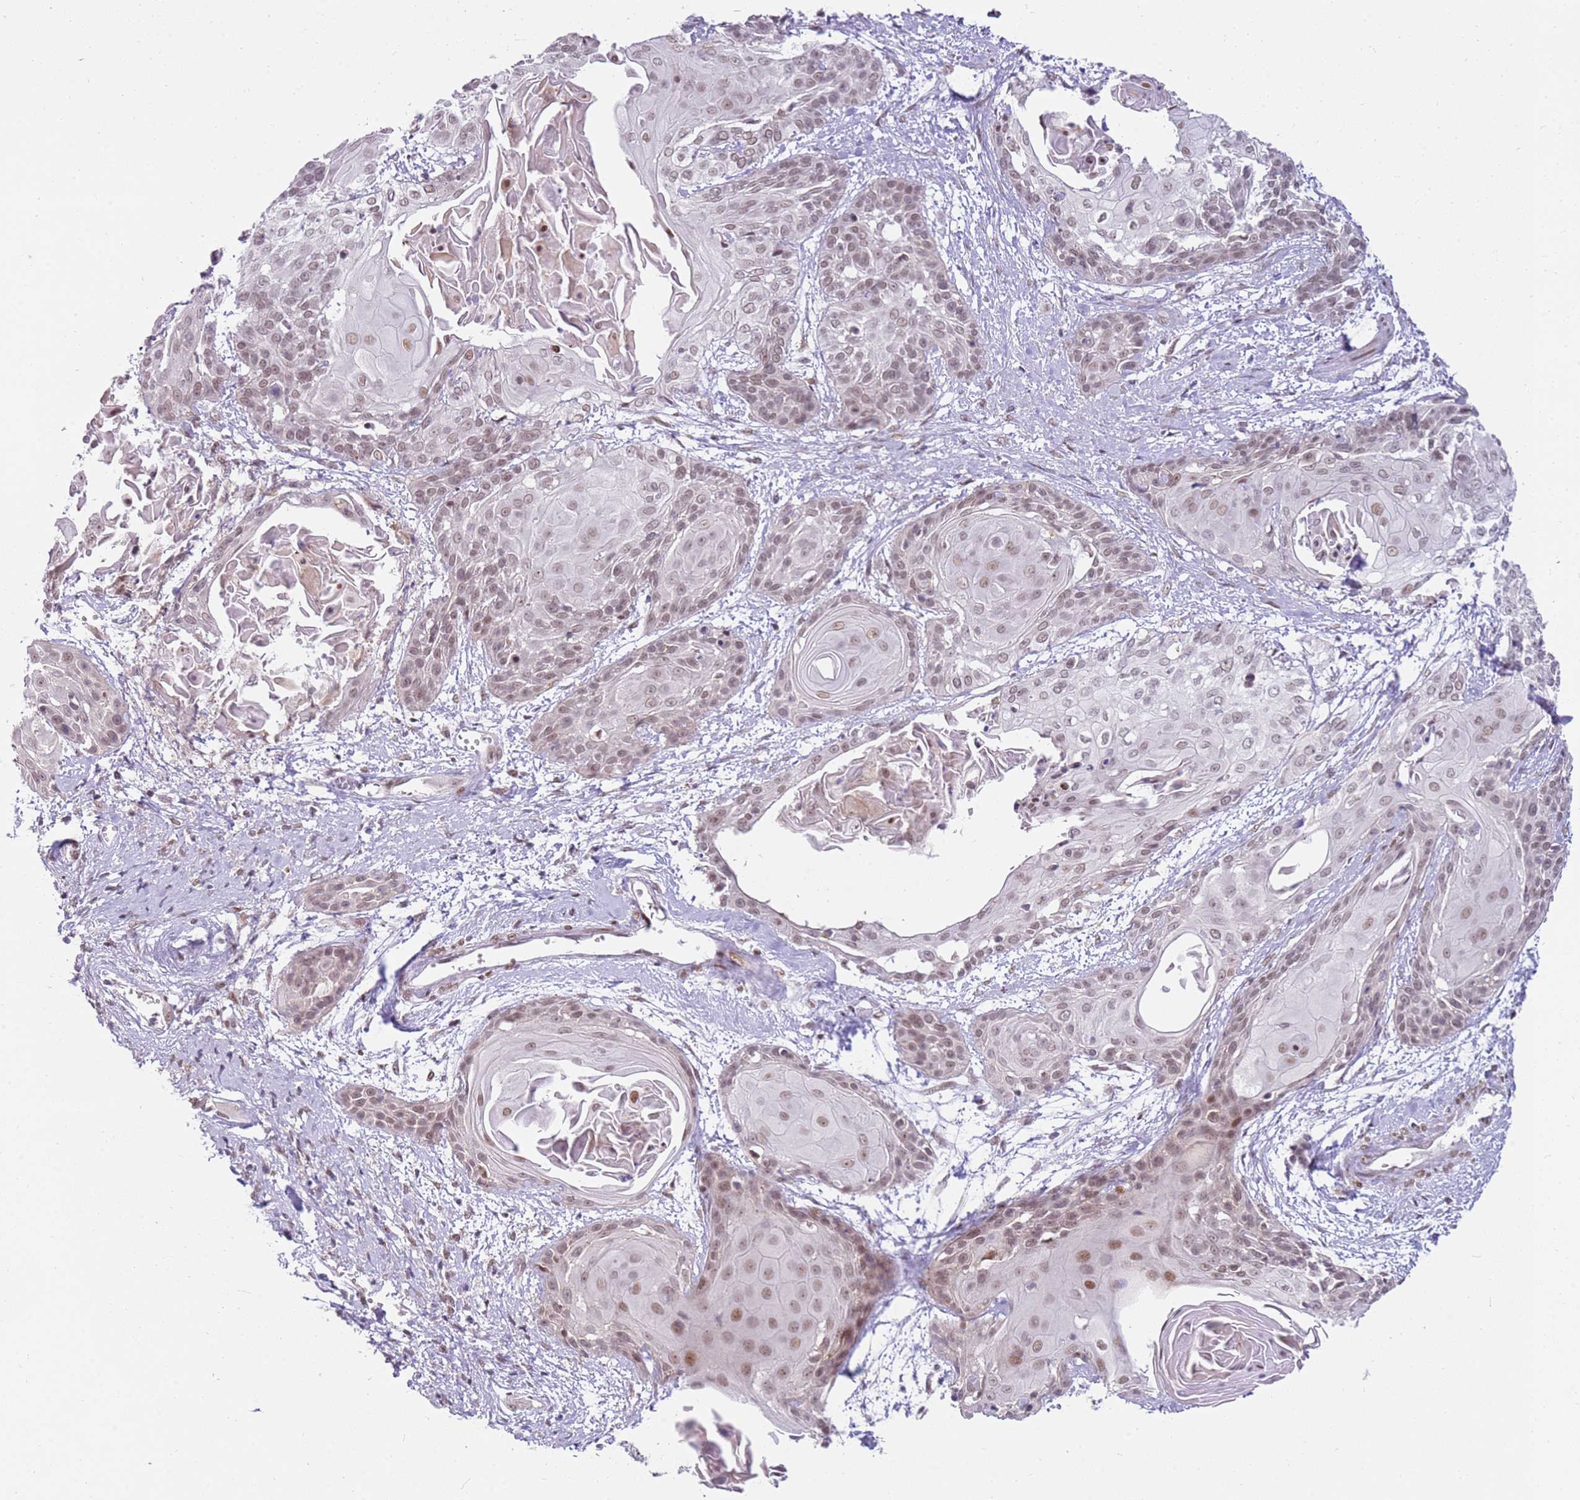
{"staining": {"intensity": "weak", "quantity": ">75%", "location": "nuclear"}, "tissue": "cervical cancer", "cell_type": "Tumor cells", "image_type": "cancer", "snomed": [{"axis": "morphology", "description": "Squamous cell carcinoma, NOS"}, {"axis": "topography", "description": "Cervix"}], "caption": "This histopathology image displays cervical cancer stained with immunohistochemistry to label a protein in brown. The nuclear of tumor cells show weak positivity for the protein. Nuclei are counter-stained blue.", "gene": "PHC2", "patient": {"sex": "female", "age": 57}}